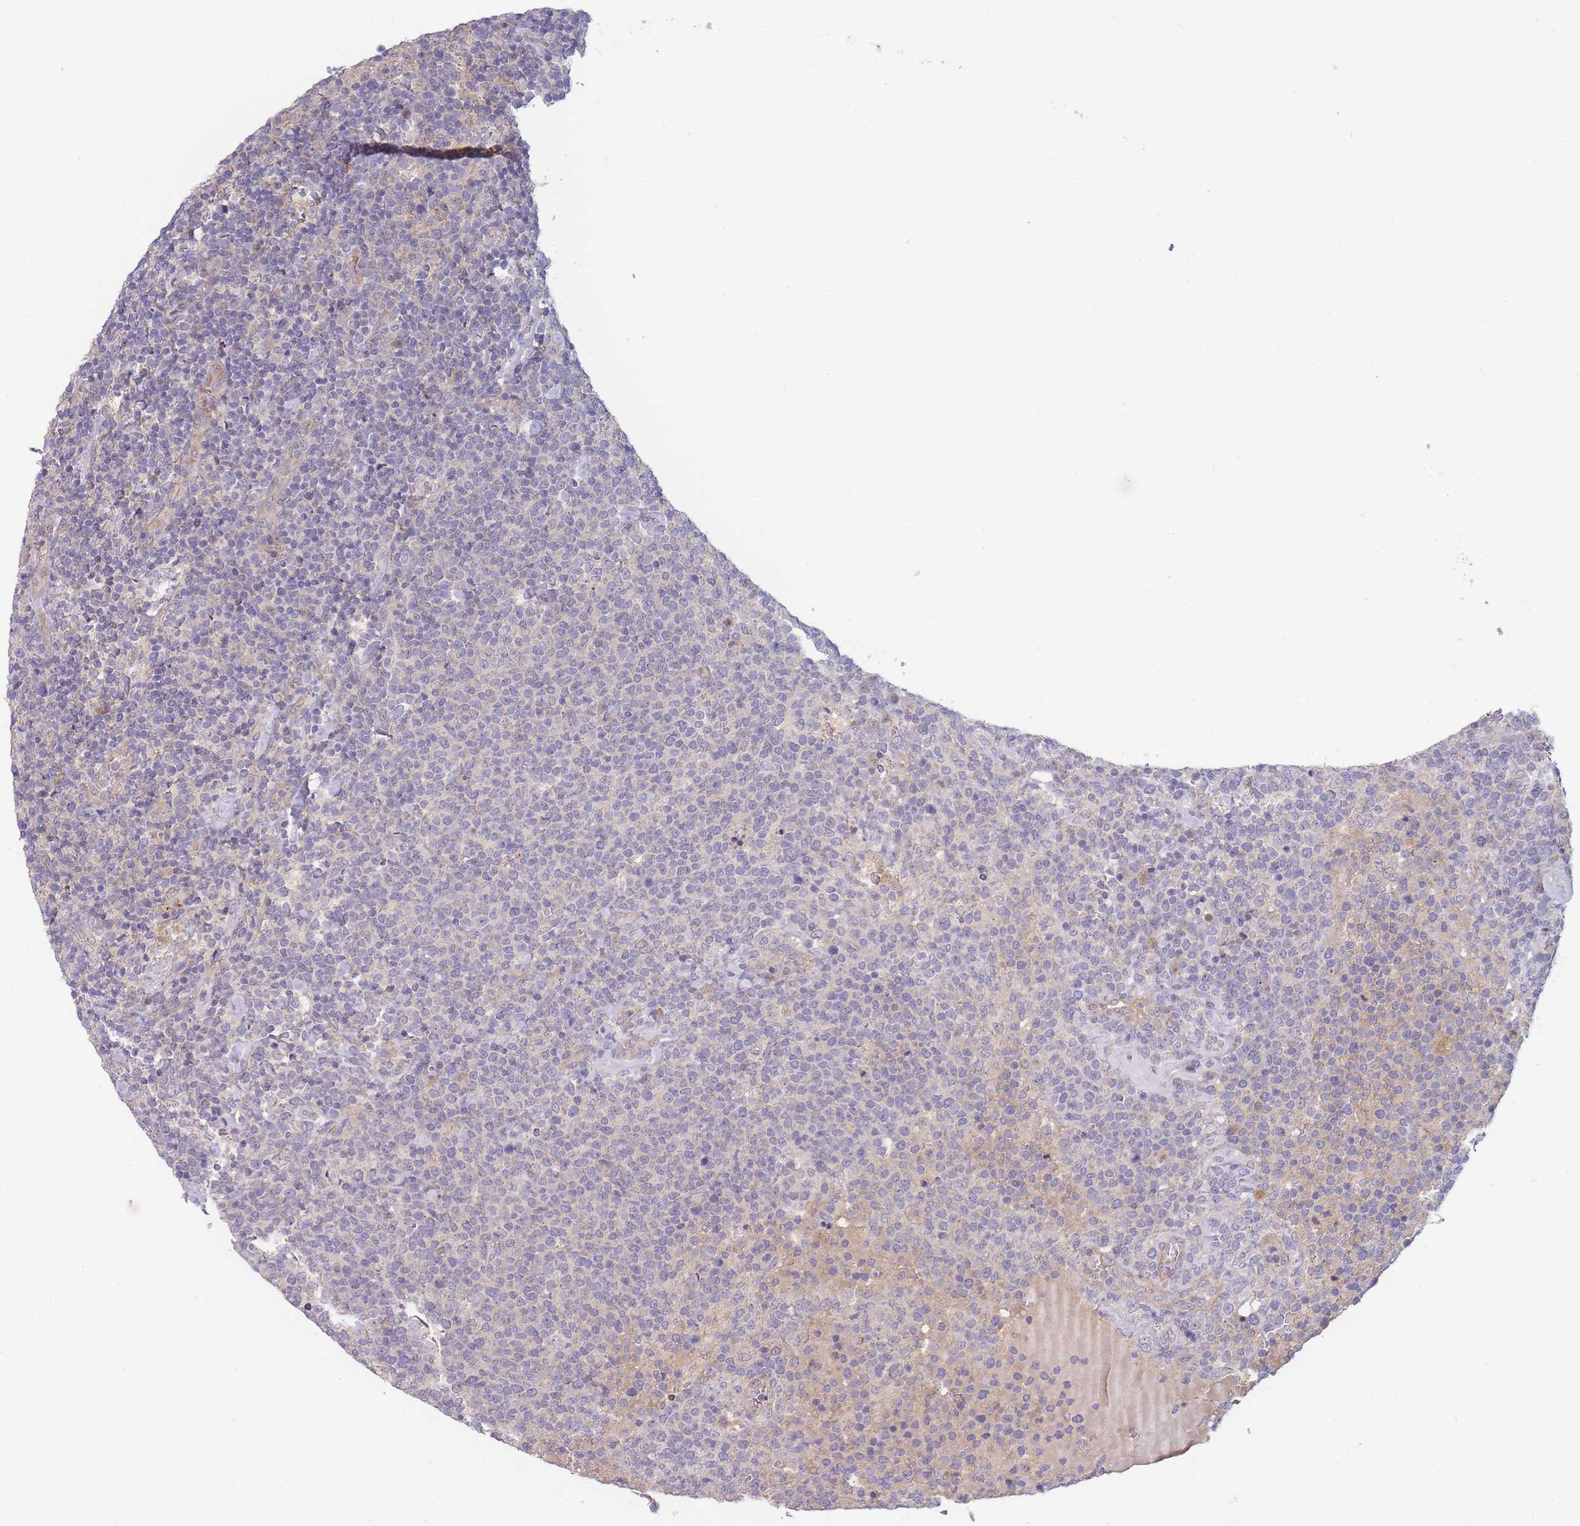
{"staining": {"intensity": "negative", "quantity": "none", "location": "none"}, "tissue": "lymphoma", "cell_type": "Tumor cells", "image_type": "cancer", "snomed": [{"axis": "morphology", "description": "Malignant lymphoma, non-Hodgkin's type, High grade"}, {"axis": "topography", "description": "Lymph node"}], "caption": "There is no significant staining in tumor cells of lymphoma.", "gene": "NDUFAF5", "patient": {"sex": "male", "age": 61}}